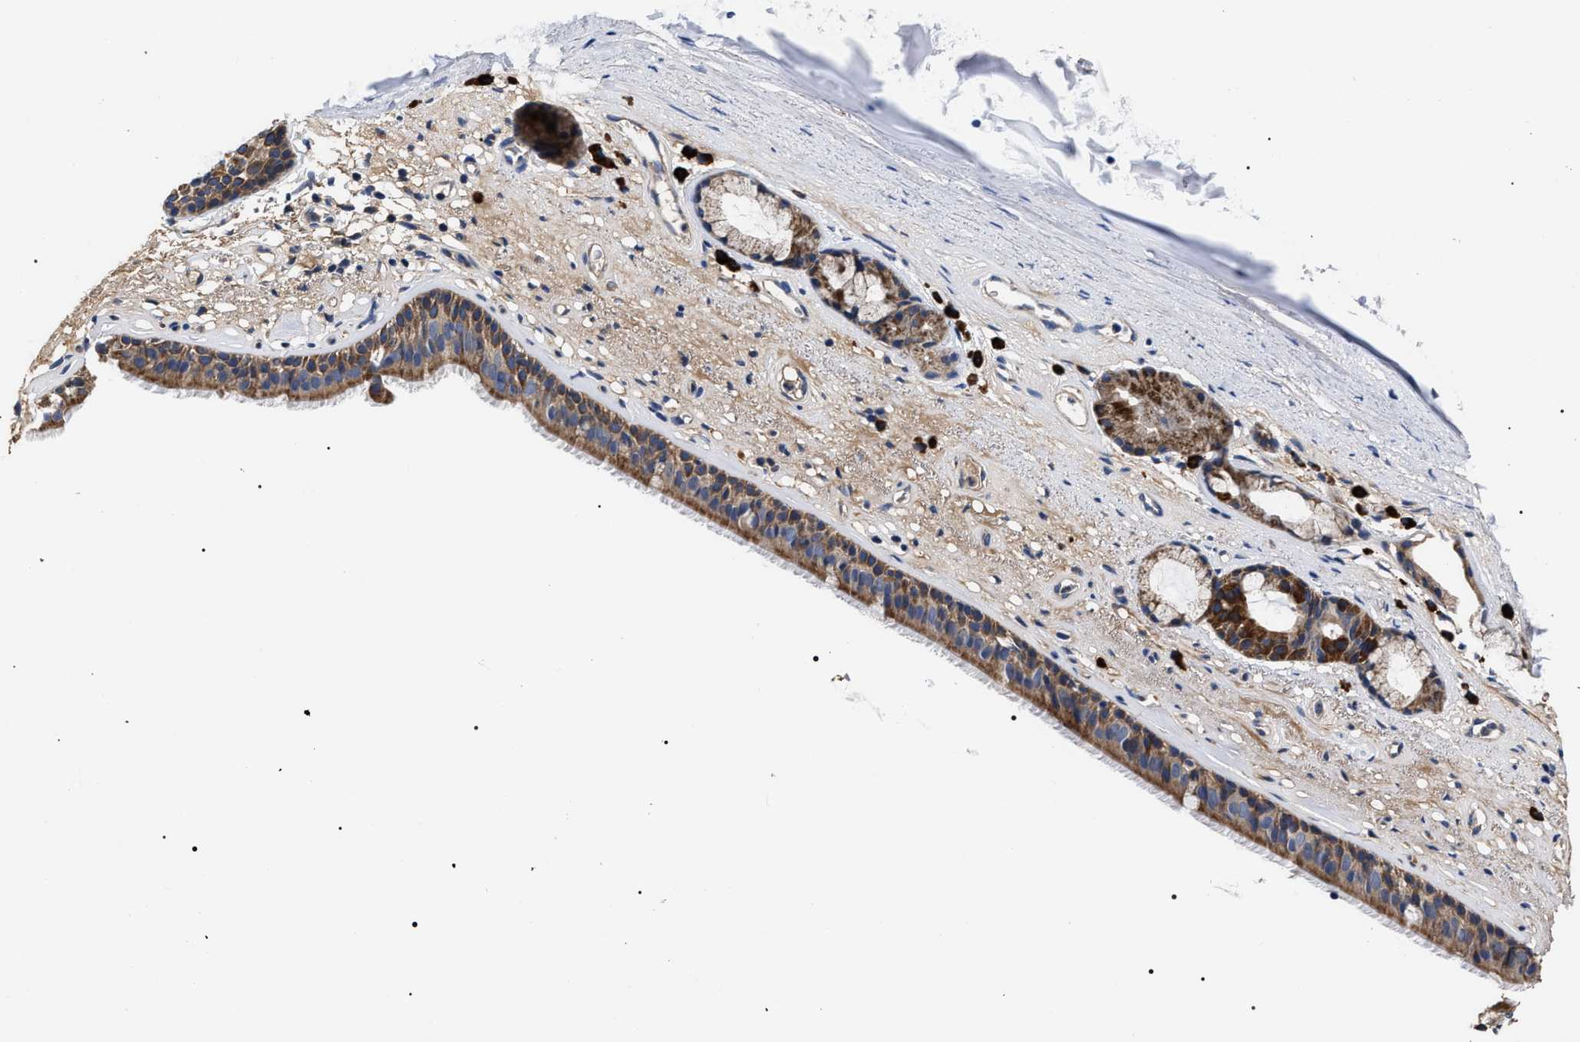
{"staining": {"intensity": "moderate", "quantity": ">75%", "location": "cytoplasmic/membranous"}, "tissue": "bronchus", "cell_type": "Respiratory epithelial cells", "image_type": "normal", "snomed": [{"axis": "morphology", "description": "Normal tissue, NOS"}, {"axis": "topography", "description": "Cartilage tissue"}], "caption": "The micrograph exhibits staining of normal bronchus, revealing moderate cytoplasmic/membranous protein staining (brown color) within respiratory epithelial cells. Nuclei are stained in blue.", "gene": "MACC1", "patient": {"sex": "female", "age": 63}}